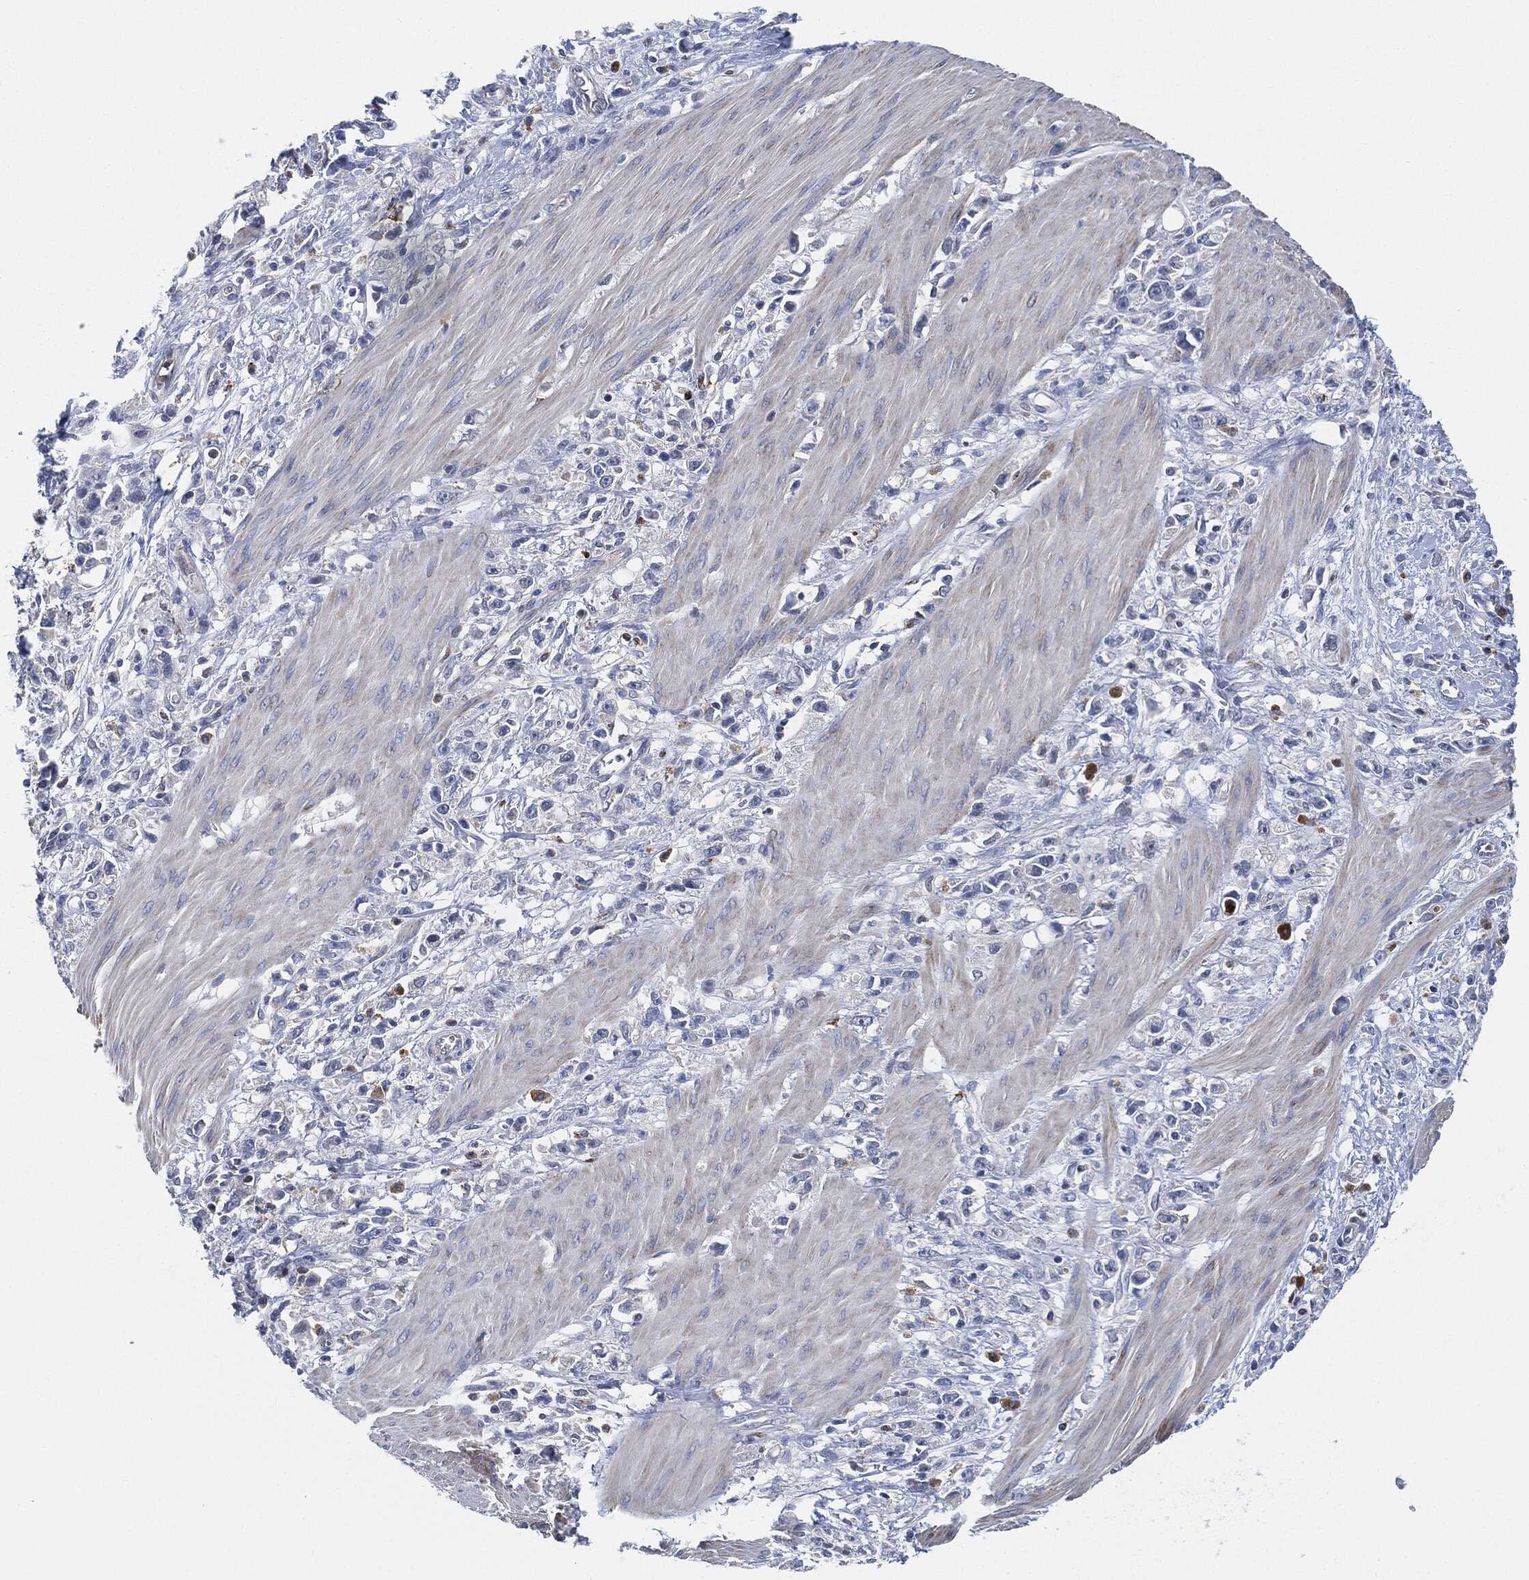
{"staining": {"intensity": "negative", "quantity": "none", "location": "none"}, "tissue": "stomach cancer", "cell_type": "Tumor cells", "image_type": "cancer", "snomed": [{"axis": "morphology", "description": "Adenocarcinoma, NOS"}, {"axis": "topography", "description": "Stomach"}], "caption": "This is an immunohistochemistry photomicrograph of human stomach adenocarcinoma. There is no staining in tumor cells.", "gene": "VSIG4", "patient": {"sex": "female", "age": 59}}